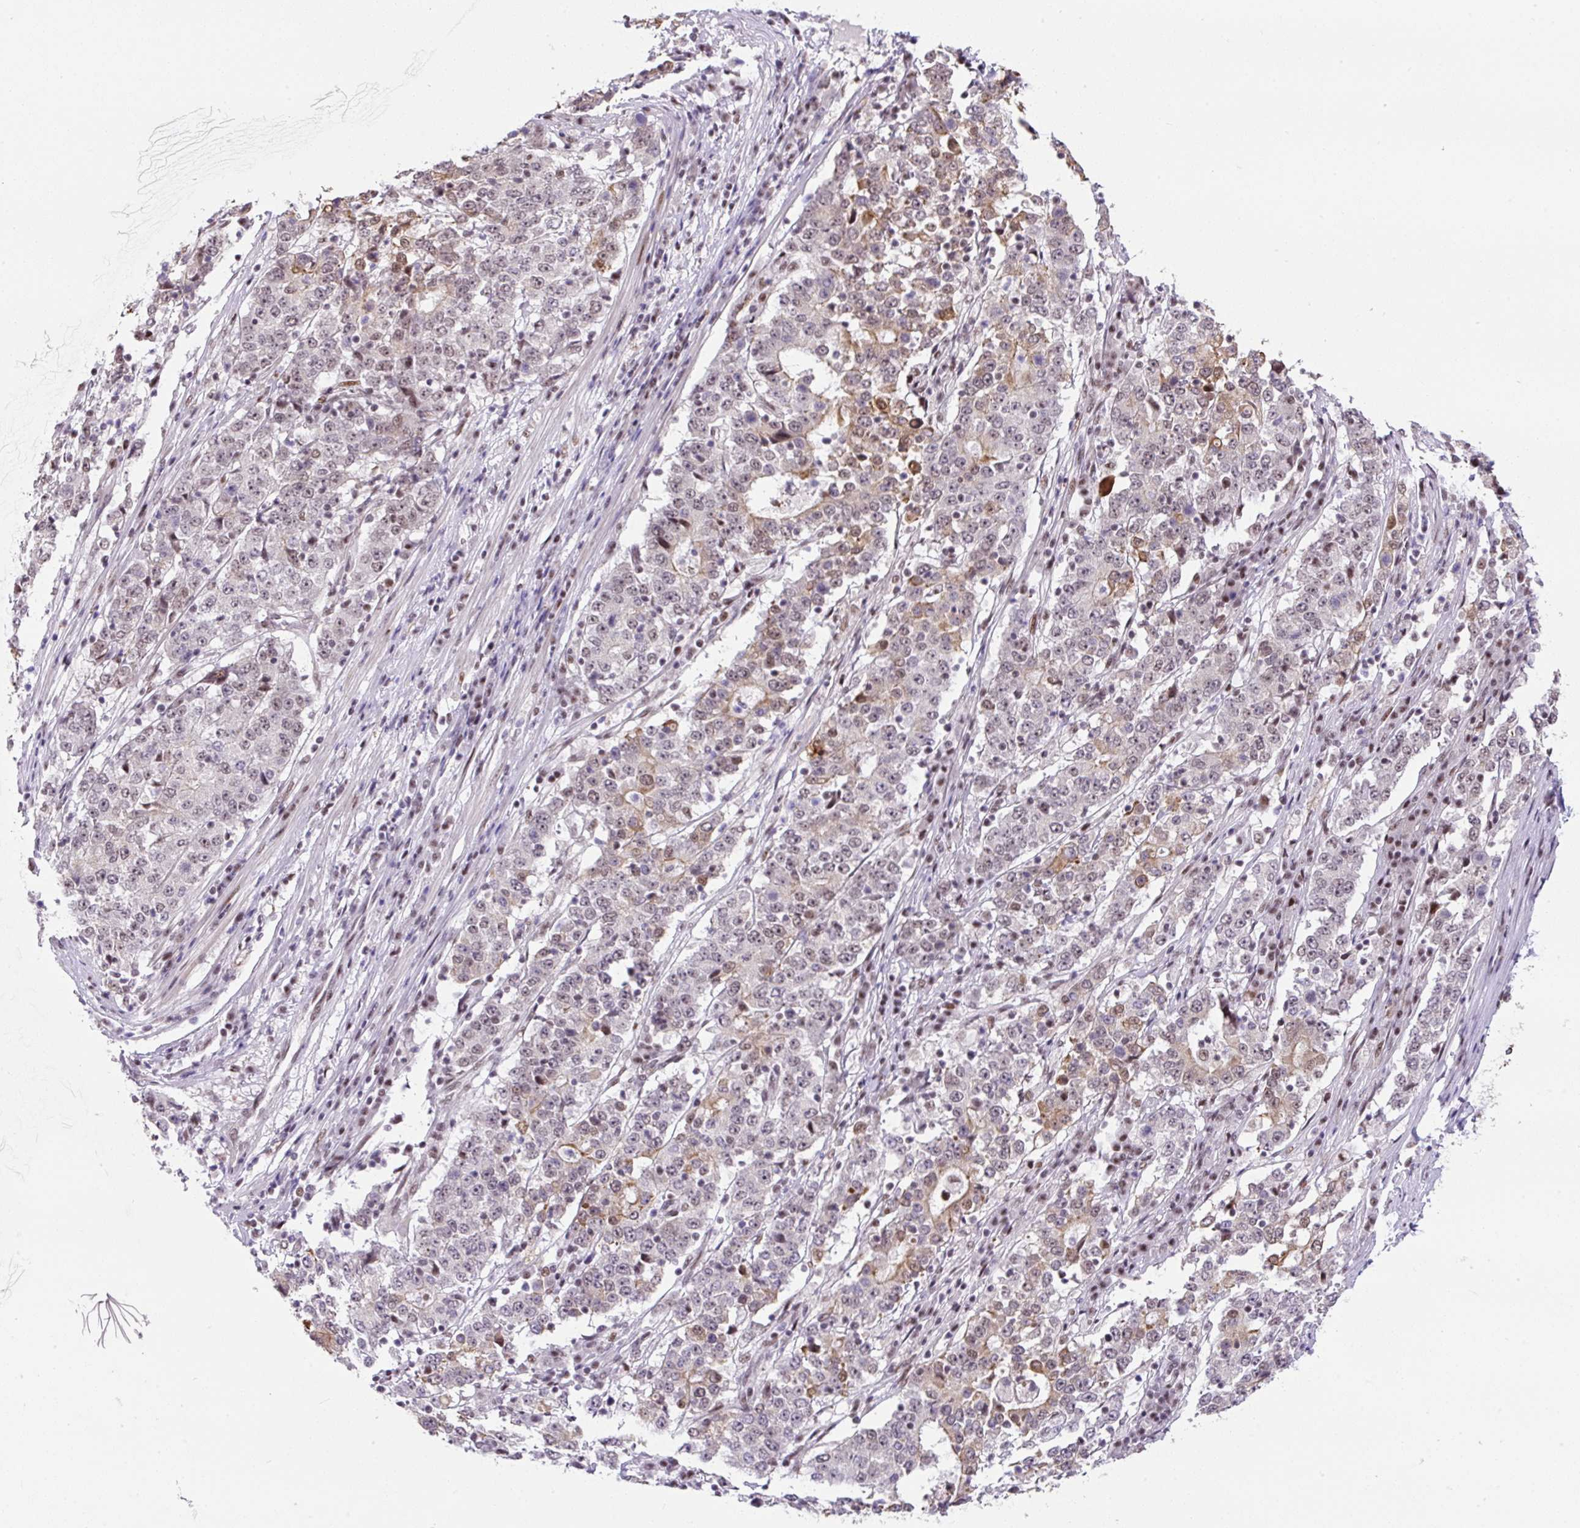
{"staining": {"intensity": "weak", "quantity": "<25%", "location": "cytoplasmic/membranous"}, "tissue": "stomach cancer", "cell_type": "Tumor cells", "image_type": "cancer", "snomed": [{"axis": "morphology", "description": "Adenocarcinoma, NOS"}, {"axis": "topography", "description": "Stomach"}], "caption": "DAB (3,3'-diaminobenzidine) immunohistochemical staining of stomach cancer (adenocarcinoma) demonstrates no significant expression in tumor cells.", "gene": "TAF1A", "patient": {"sex": "male", "age": 59}}